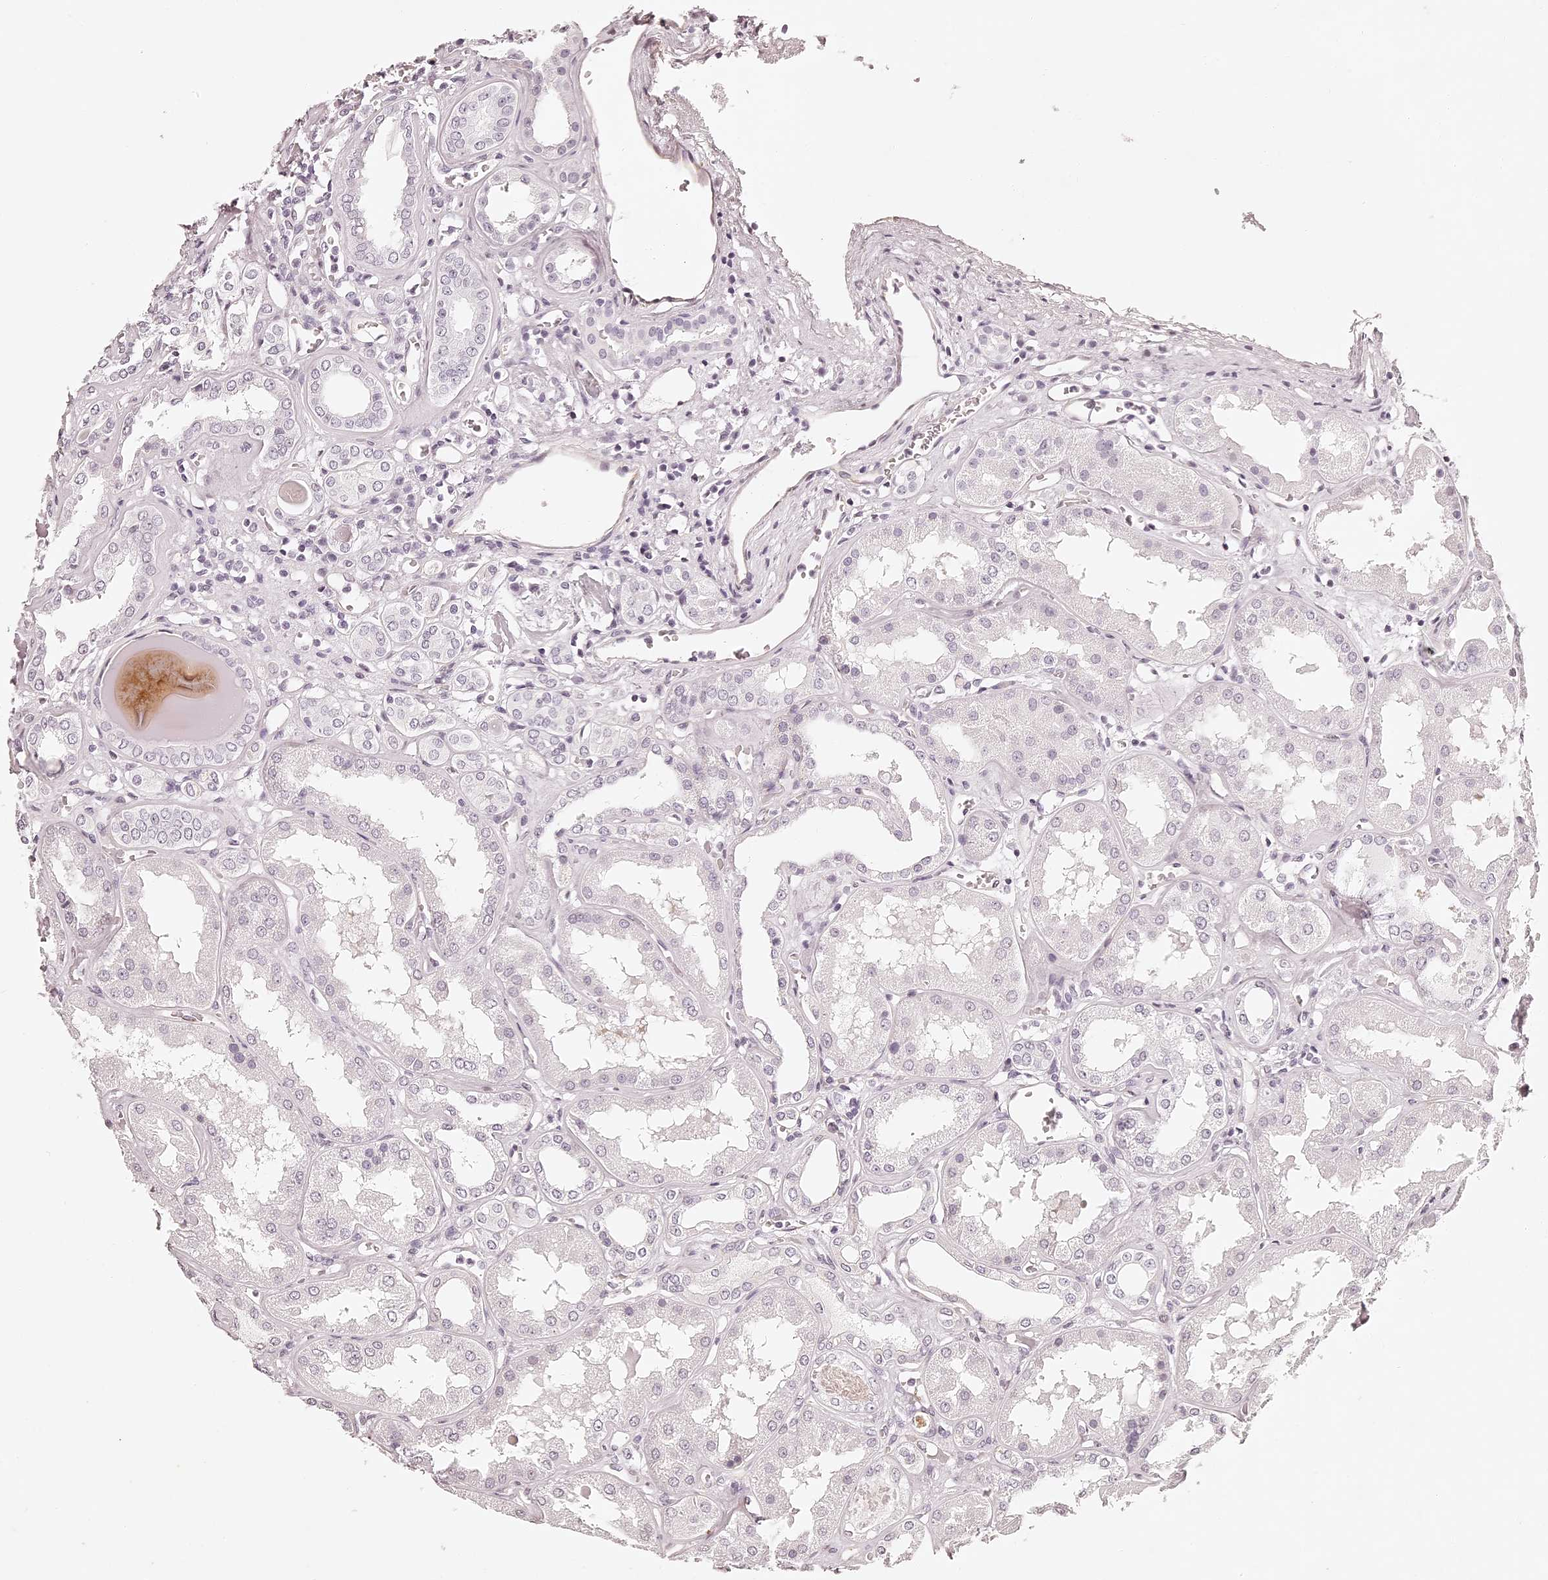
{"staining": {"intensity": "negative", "quantity": "none", "location": "none"}, "tissue": "kidney", "cell_type": "Cells in glomeruli", "image_type": "normal", "snomed": [{"axis": "morphology", "description": "Normal tissue, NOS"}, {"axis": "topography", "description": "Kidney"}], "caption": "This is an immunohistochemistry (IHC) photomicrograph of benign kidney. There is no positivity in cells in glomeruli.", "gene": "ELAPOR1", "patient": {"sex": "female", "age": 56}}